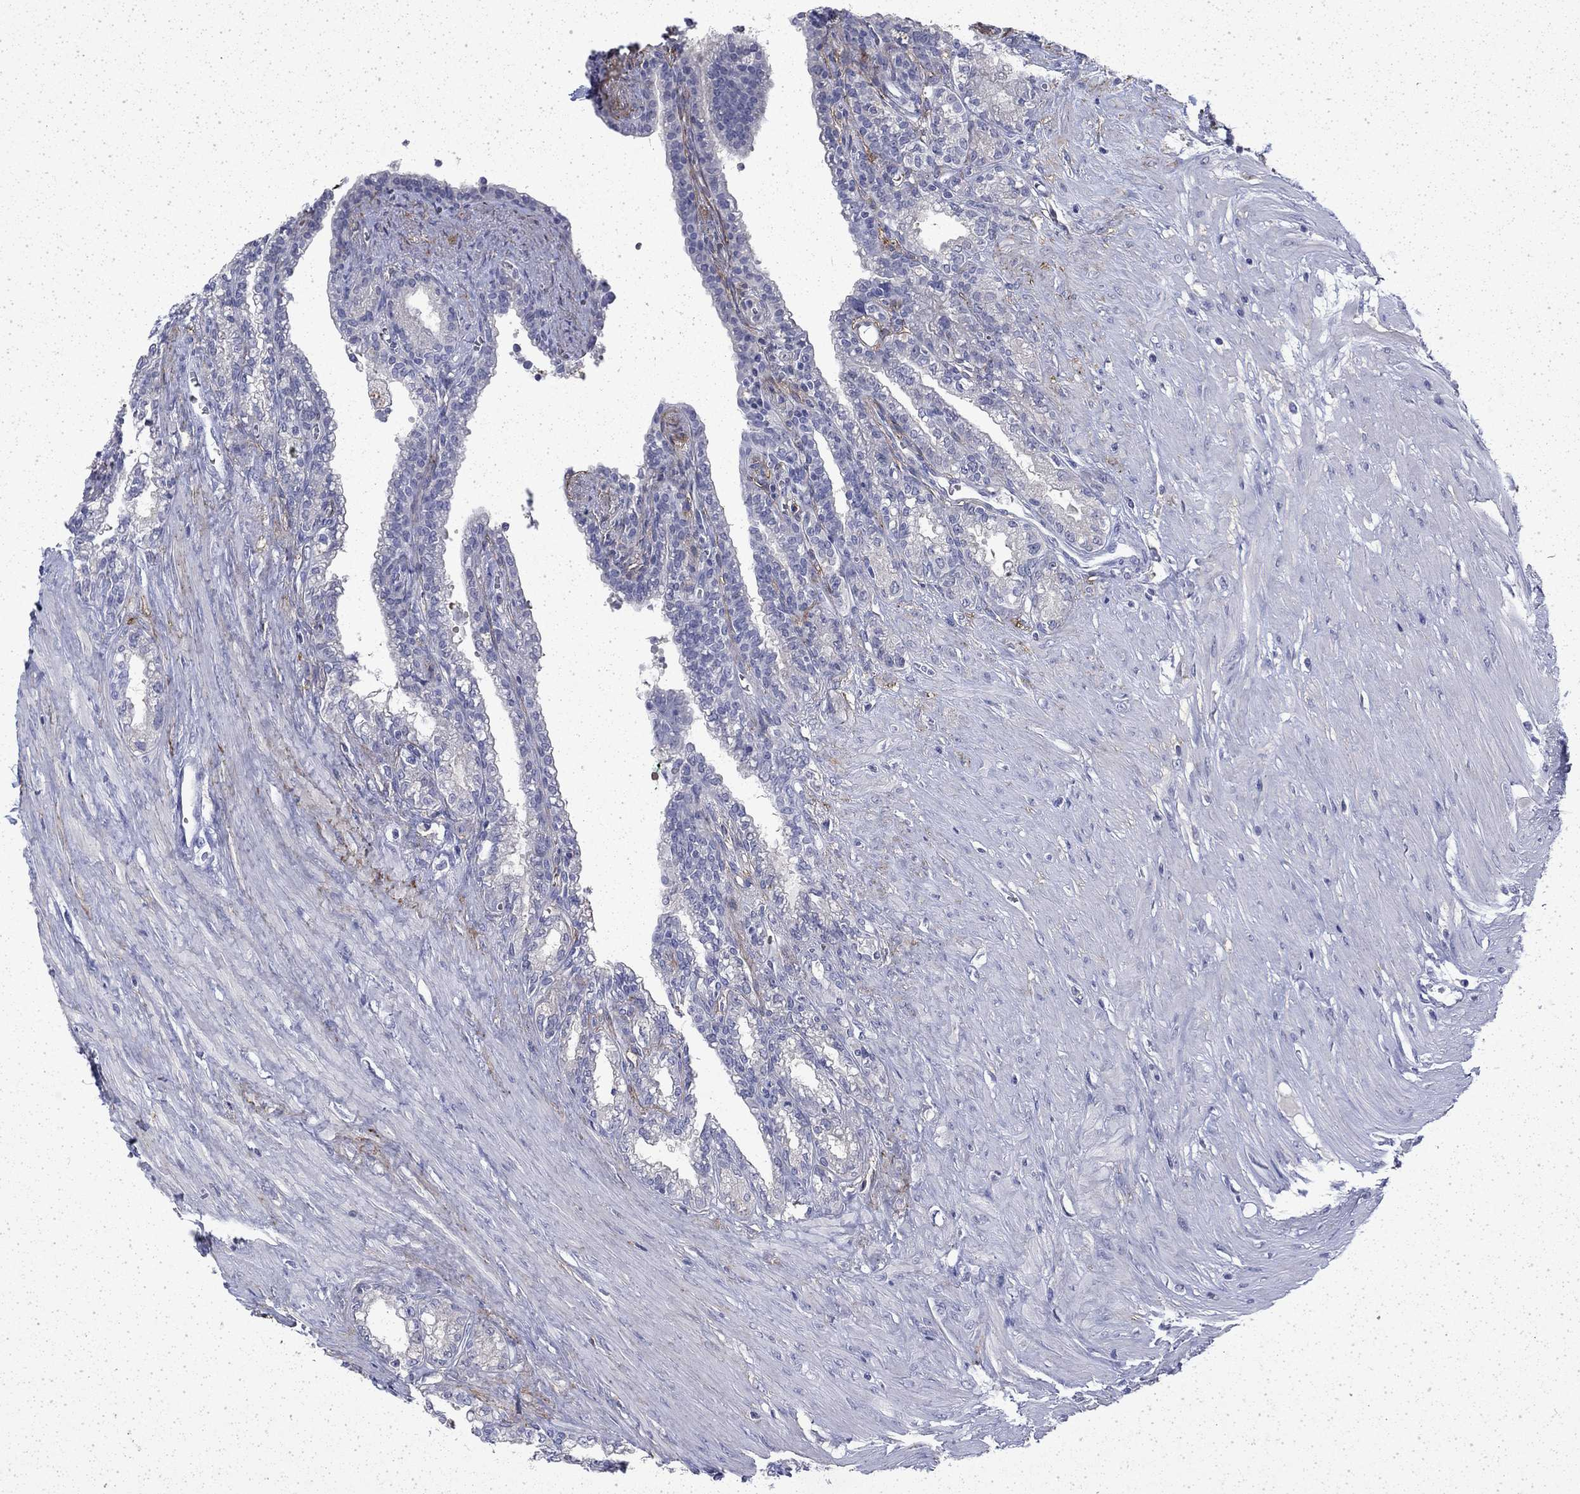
{"staining": {"intensity": "negative", "quantity": "none", "location": "none"}, "tissue": "seminal vesicle", "cell_type": "Glandular cells", "image_type": "normal", "snomed": [{"axis": "morphology", "description": "Normal tissue, NOS"}, {"axis": "morphology", "description": "Urothelial carcinoma, NOS"}, {"axis": "topography", "description": "Urinary bladder"}, {"axis": "topography", "description": "Seminal veicle"}], "caption": "Seminal vesicle stained for a protein using IHC displays no positivity glandular cells.", "gene": "ENPP6", "patient": {"sex": "male", "age": 76}}